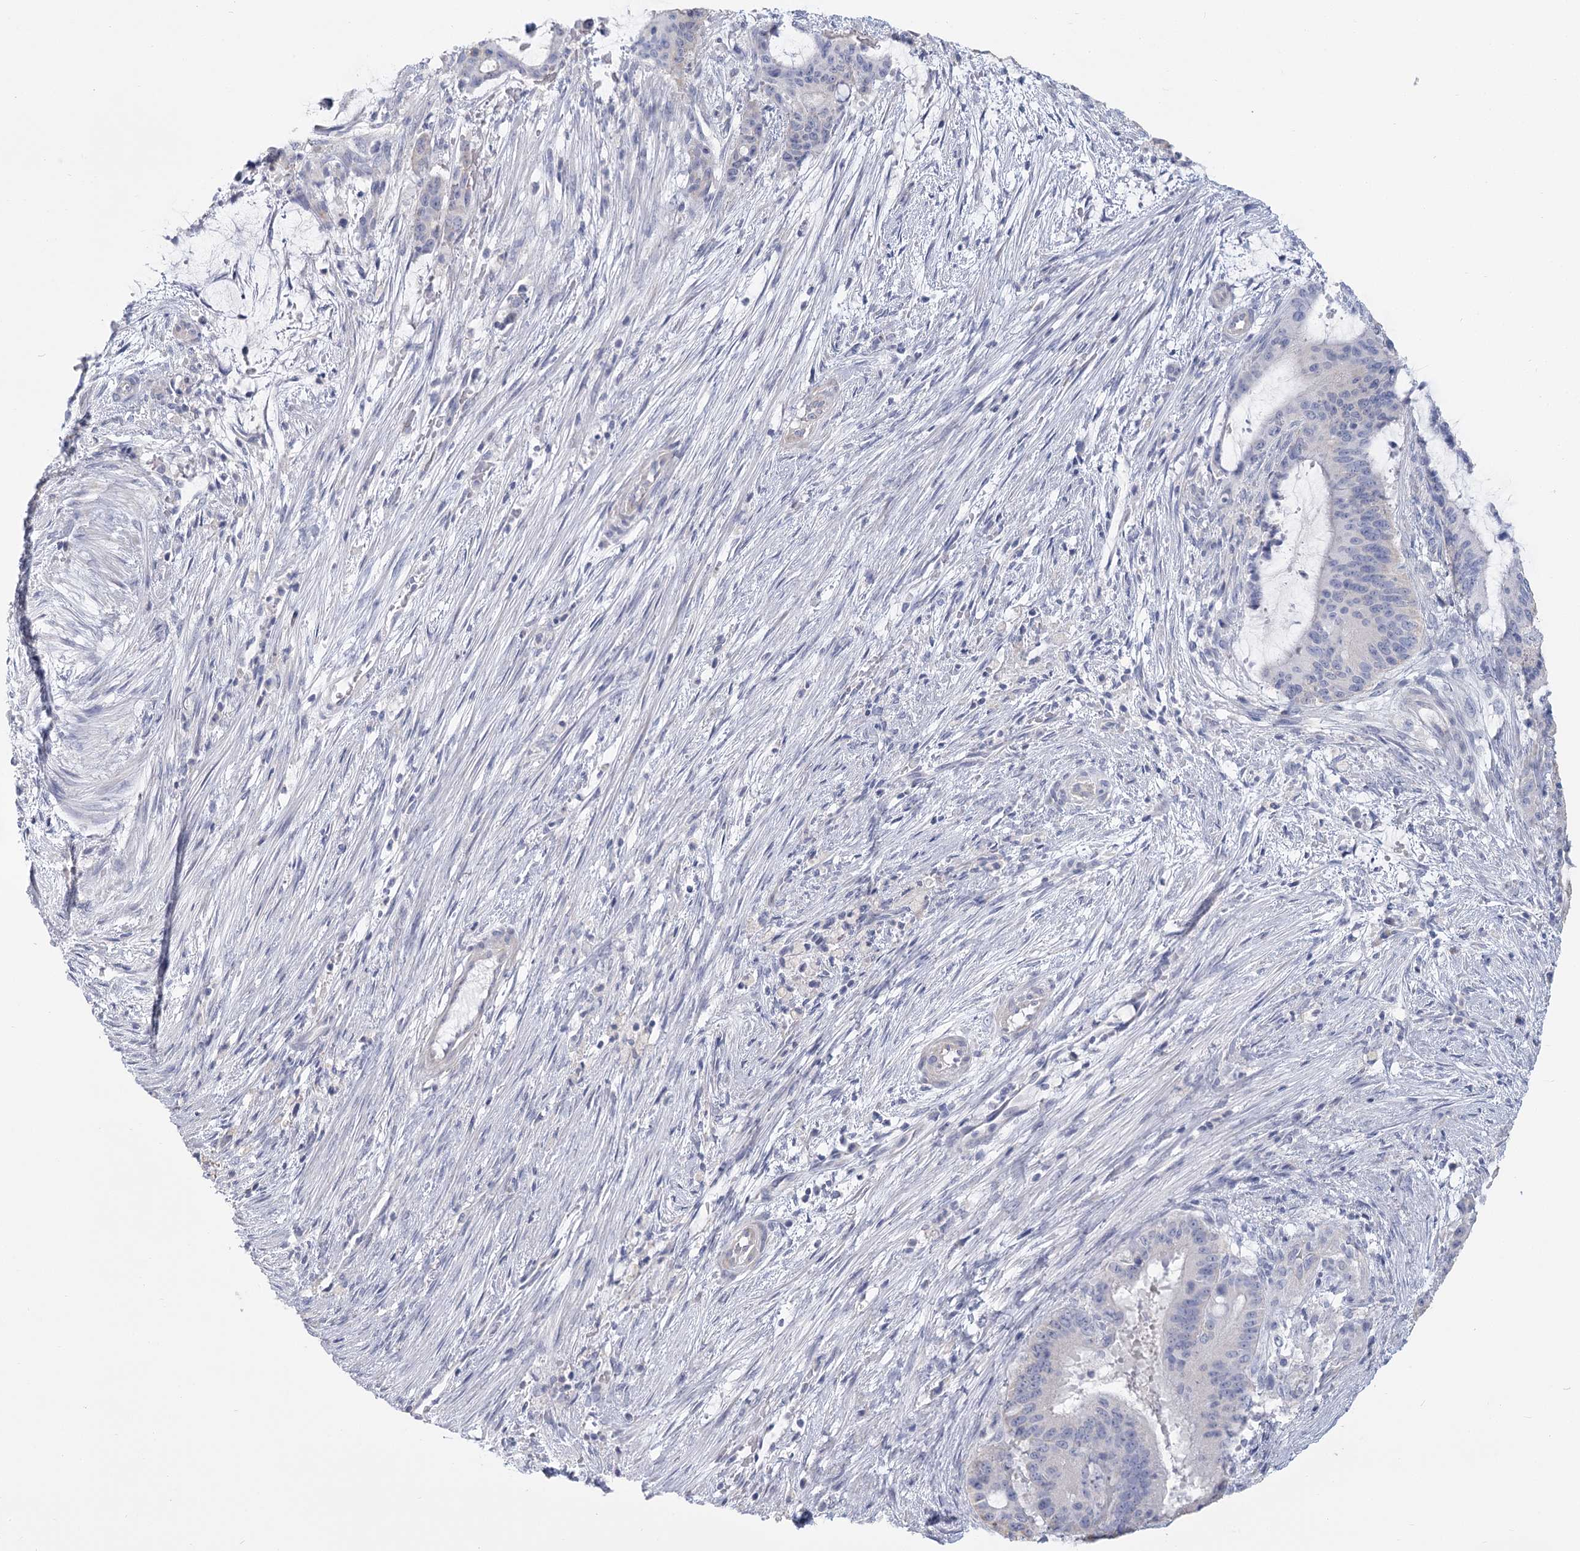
{"staining": {"intensity": "negative", "quantity": "none", "location": "none"}, "tissue": "liver cancer", "cell_type": "Tumor cells", "image_type": "cancer", "snomed": [{"axis": "morphology", "description": "Normal tissue, NOS"}, {"axis": "morphology", "description": "Cholangiocarcinoma"}, {"axis": "topography", "description": "Liver"}, {"axis": "topography", "description": "Peripheral nerve tissue"}], "caption": "A micrograph of liver cancer (cholangiocarcinoma) stained for a protein exhibits no brown staining in tumor cells. The staining is performed using DAB brown chromogen with nuclei counter-stained in using hematoxylin.", "gene": "CNTLN", "patient": {"sex": "female", "age": 73}}